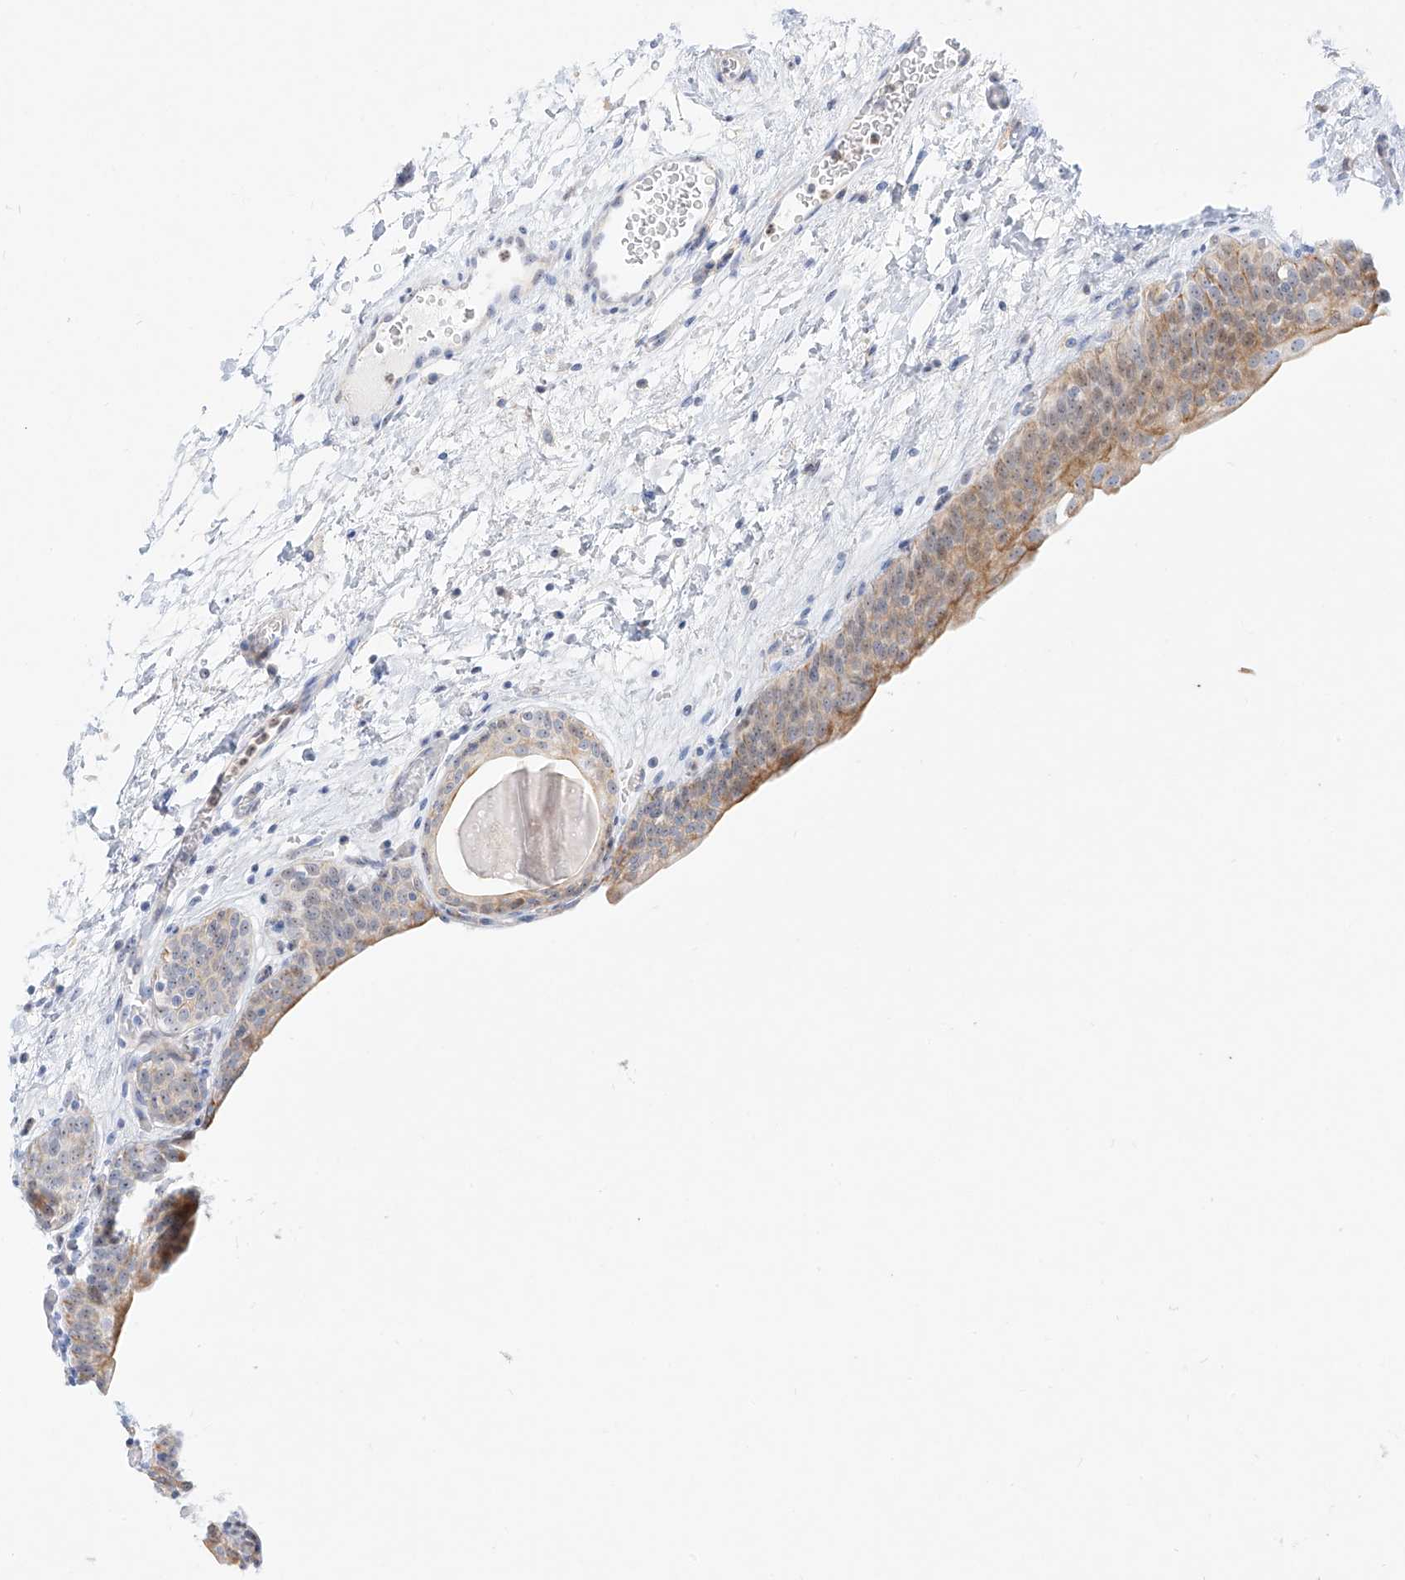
{"staining": {"intensity": "moderate", "quantity": "25%-75%", "location": "cytoplasmic/membranous,nuclear"}, "tissue": "urinary bladder", "cell_type": "Urothelial cells", "image_type": "normal", "snomed": [{"axis": "morphology", "description": "Normal tissue, NOS"}, {"axis": "topography", "description": "Urinary bladder"}], "caption": "Immunohistochemistry (DAB) staining of benign urinary bladder demonstrates moderate cytoplasmic/membranous,nuclear protein positivity in about 25%-75% of urothelial cells.", "gene": "SNU13", "patient": {"sex": "male", "age": 83}}